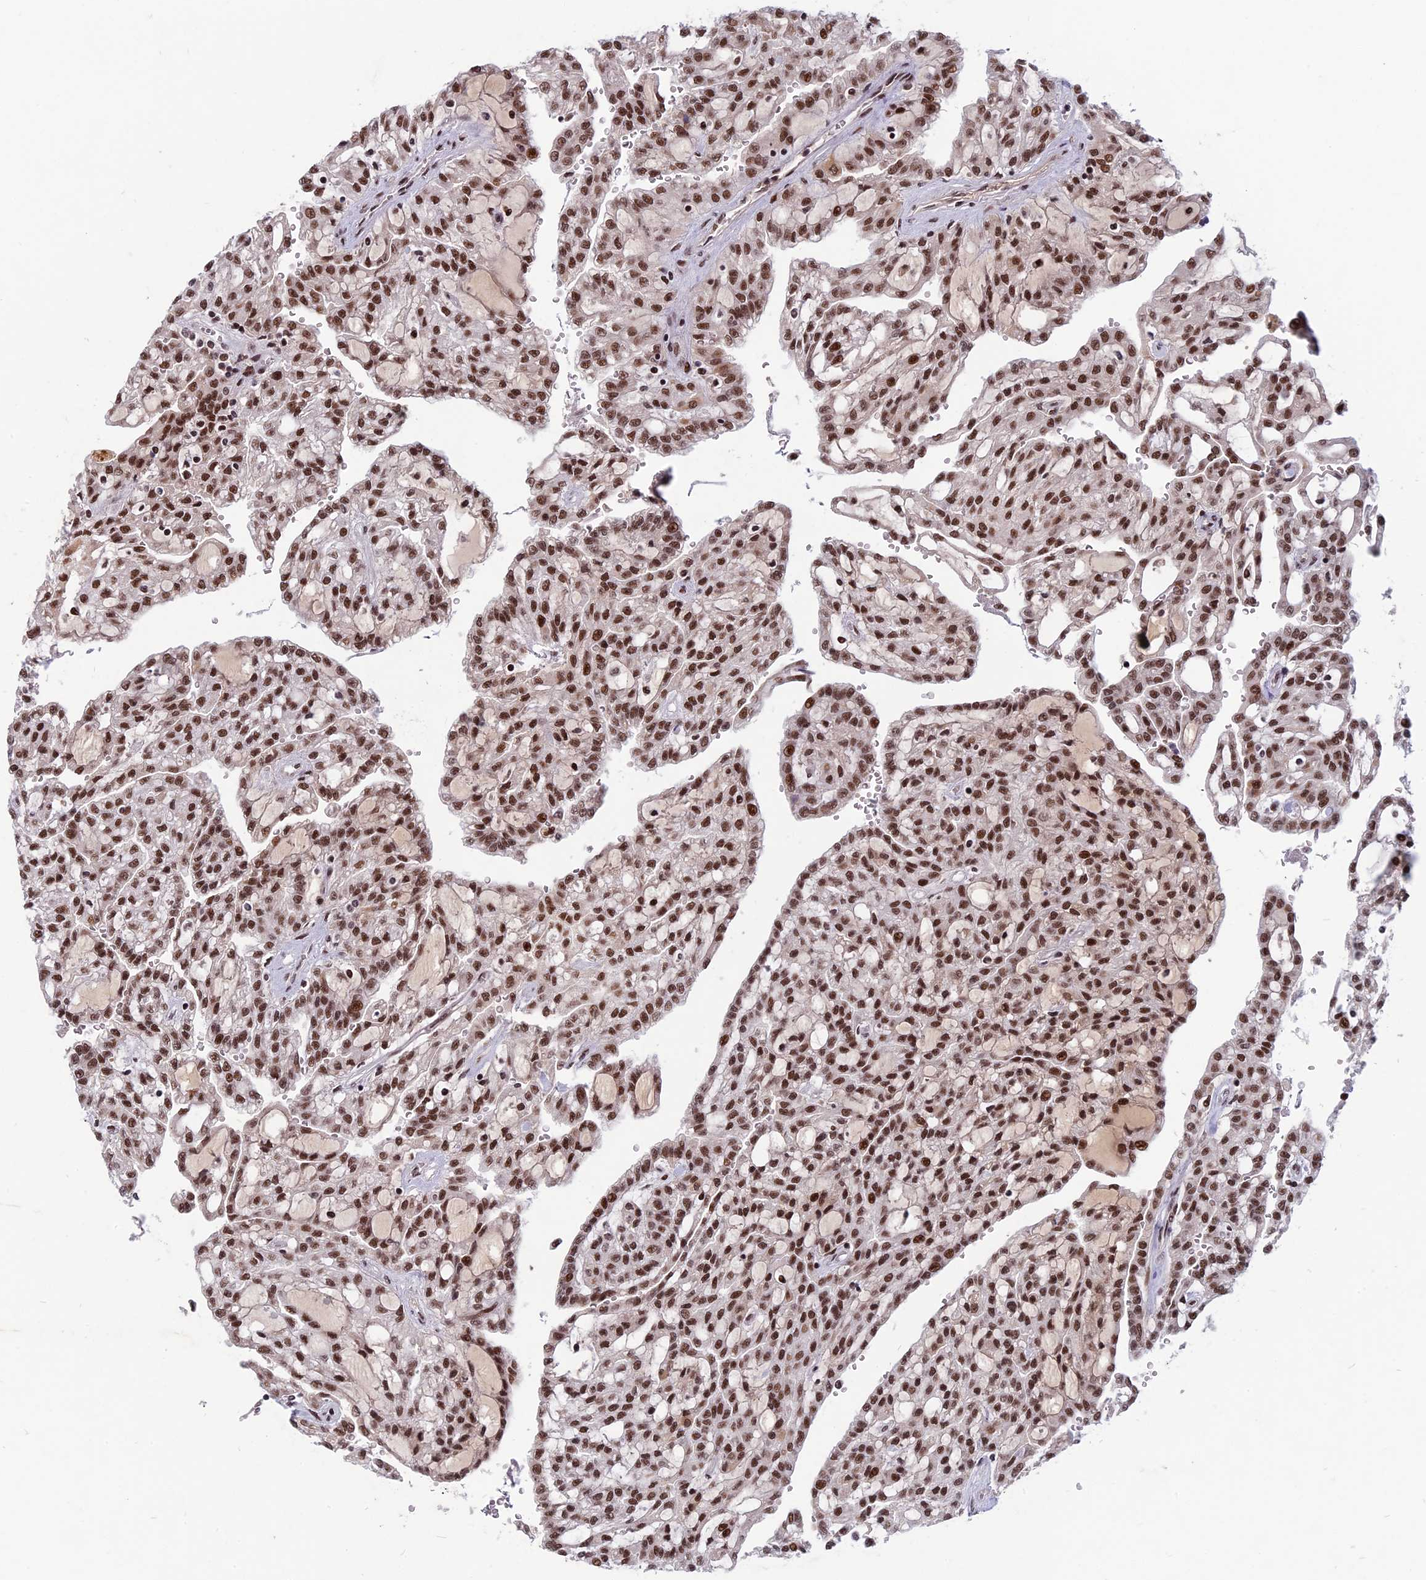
{"staining": {"intensity": "moderate", "quantity": ">75%", "location": "nuclear"}, "tissue": "renal cancer", "cell_type": "Tumor cells", "image_type": "cancer", "snomed": [{"axis": "morphology", "description": "Adenocarcinoma, NOS"}, {"axis": "topography", "description": "Kidney"}], "caption": "Brown immunohistochemical staining in human renal cancer (adenocarcinoma) displays moderate nuclear expression in about >75% of tumor cells.", "gene": "CDC7", "patient": {"sex": "male", "age": 63}}